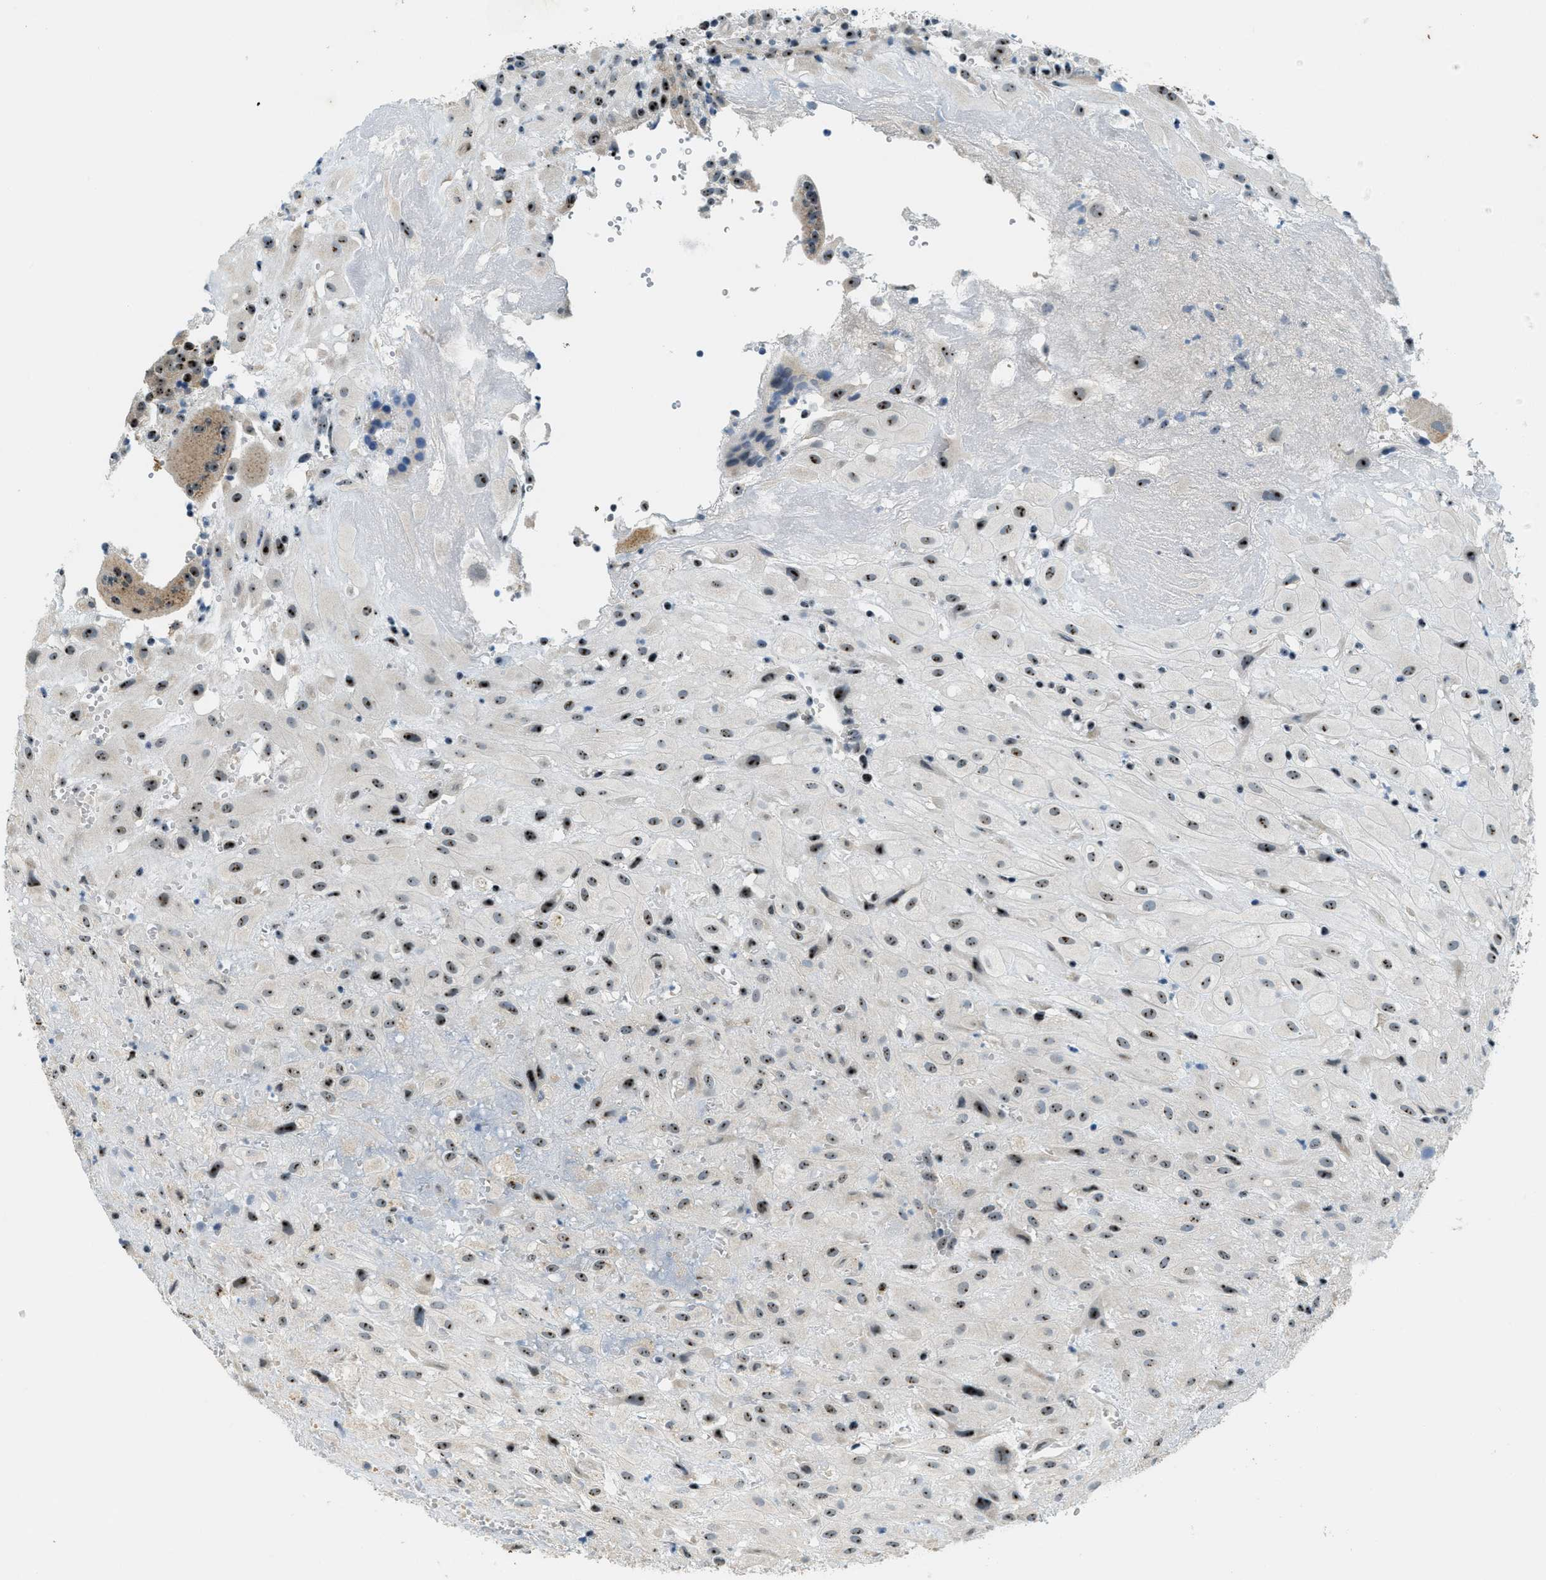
{"staining": {"intensity": "moderate", "quantity": ">75%", "location": "nuclear"}, "tissue": "placenta", "cell_type": "Decidual cells", "image_type": "normal", "snomed": [{"axis": "morphology", "description": "Normal tissue, NOS"}, {"axis": "topography", "description": "Placenta"}], "caption": "Immunohistochemical staining of unremarkable placenta exhibits moderate nuclear protein positivity in about >75% of decidual cells.", "gene": "DDX47", "patient": {"sex": "female", "age": 18}}